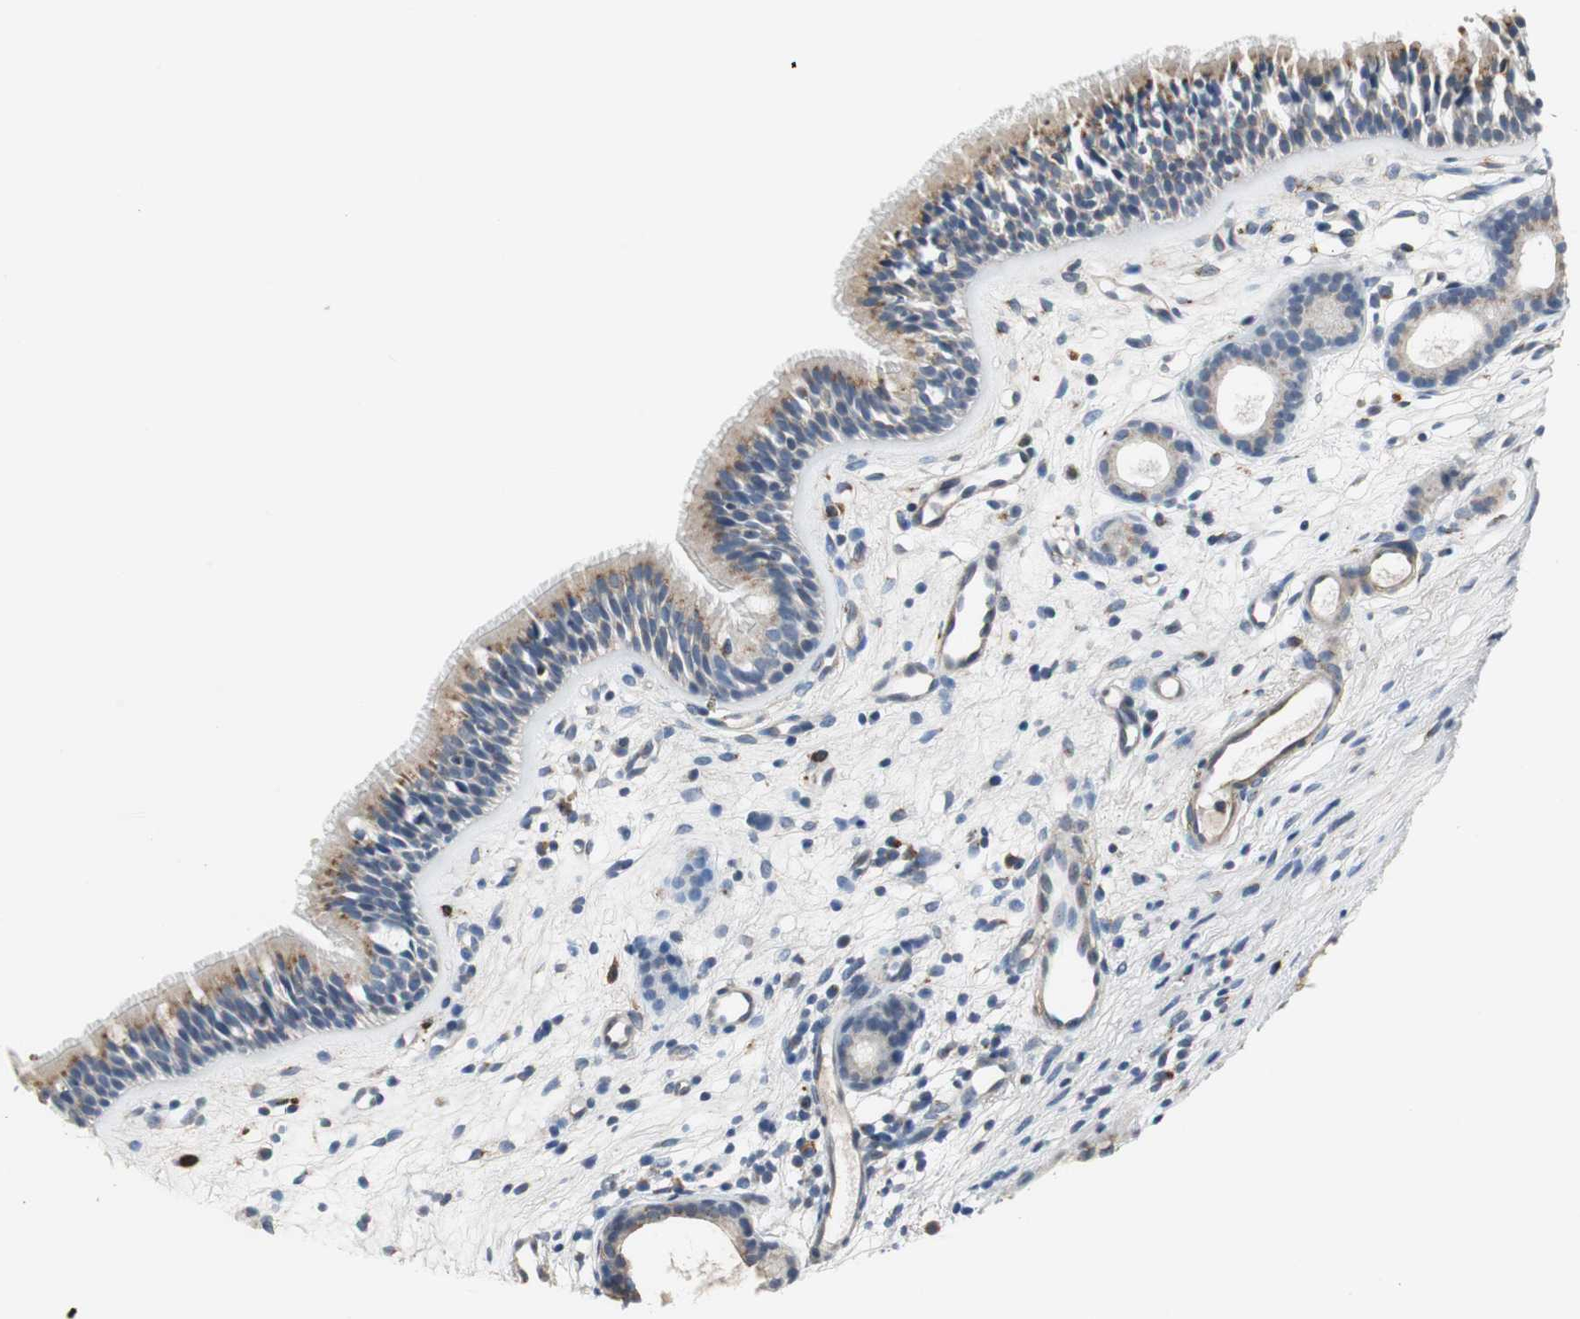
{"staining": {"intensity": "moderate", "quantity": ">75%", "location": "cytoplasmic/membranous"}, "tissue": "nasopharynx", "cell_type": "Respiratory epithelial cells", "image_type": "normal", "snomed": [{"axis": "morphology", "description": "Normal tissue, NOS"}, {"axis": "morphology", "description": "Inflammation, NOS"}, {"axis": "morphology", "description": "Malignant melanoma, Metastatic site"}, {"axis": "topography", "description": "Nasopharynx"}], "caption": "Protein staining of benign nasopharynx displays moderate cytoplasmic/membranous expression in about >75% of respiratory epithelial cells. Using DAB (brown) and hematoxylin (blue) stains, captured at high magnification using brightfield microscopy.", "gene": "JTB", "patient": {"sex": "female", "age": 55}}